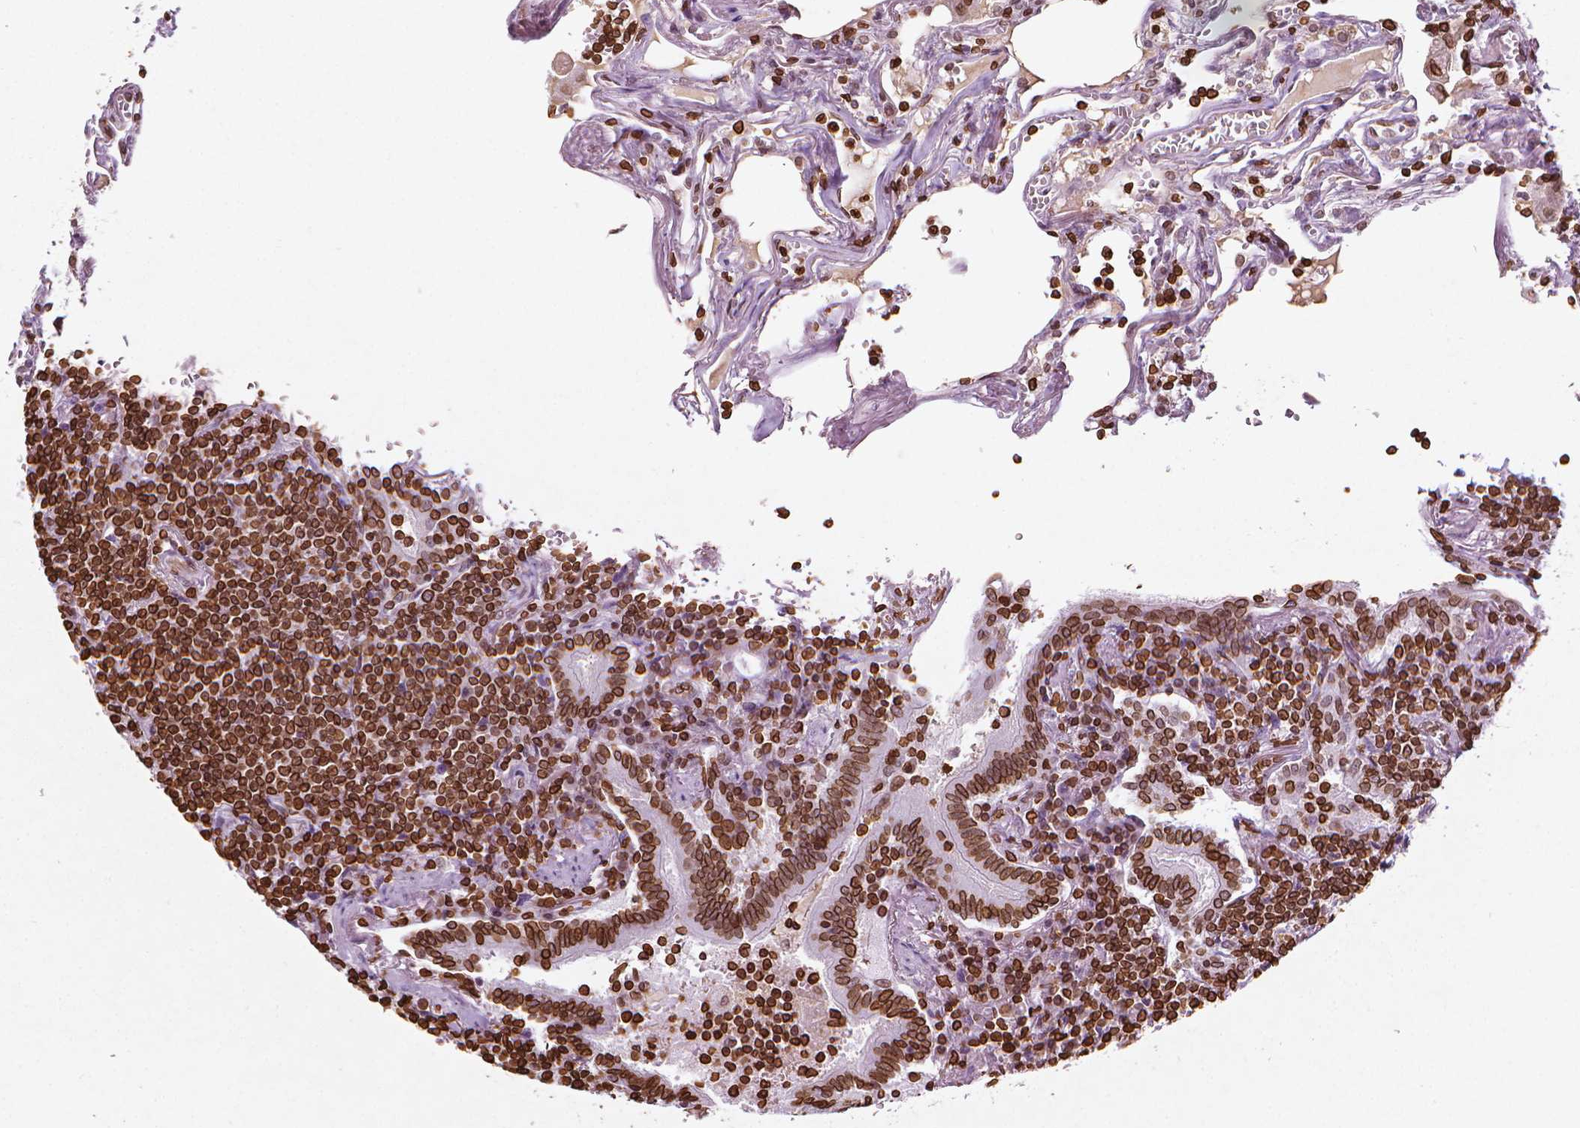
{"staining": {"intensity": "strong", "quantity": ">75%", "location": "cytoplasmic/membranous,nuclear"}, "tissue": "lymphoma", "cell_type": "Tumor cells", "image_type": "cancer", "snomed": [{"axis": "morphology", "description": "Malignant lymphoma, non-Hodgkin's type, Low grade"}, {"axis": "topography", "description": "Lung"}], "caption": "An immunohistochemistry photomicrograph of neoplastic tissue is shown. Protein staining in brown labels strong cytoplasmic/membranous and nuclear positivity in lymphoma within tumor cells.", "gene": "LMNB1", "patient": {"sex": "female", "age": 71}}